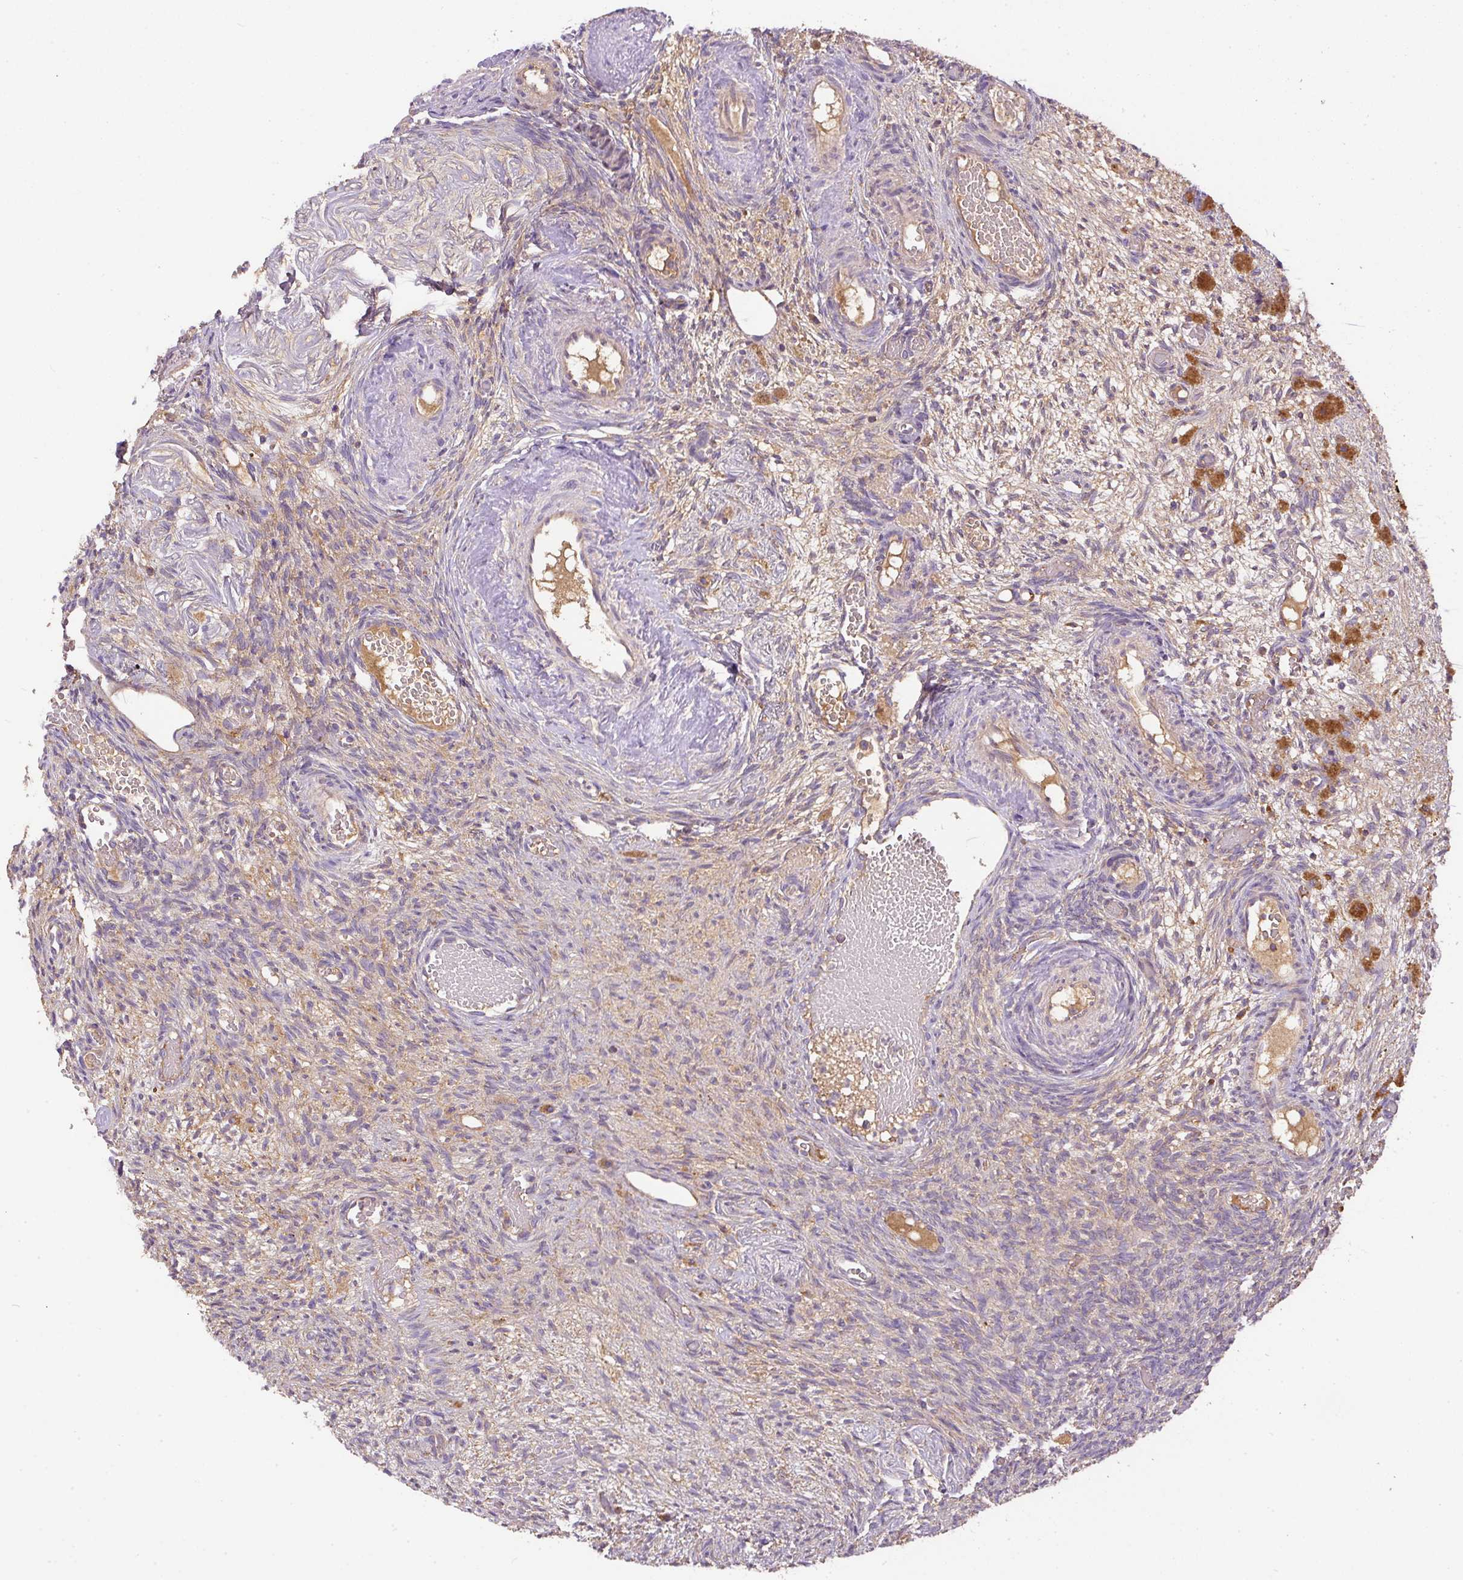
{"staining": {"intensity": "moderate", "quantity": ">75%", "location": "cytoplasmic/membranous"}, "tissue": "ovary", "cell_type": "Follicle cells", "image_type": "normal", "snomed": [{"axis": "morphology", "description": "Normal tissue, NOS"}, {"axis": "topography", "description": "Ovary"}], "caption": "Immunohistochemistry of normal ovary reveals medium levels of moderate cytoplasmic/membranous positivity in approximately >75% of follicle cells. (DAB IHC with brightfield microscopy, high magnification).", "gene": "DAPK1", "patient": {"sex": "female", "age": 67}}